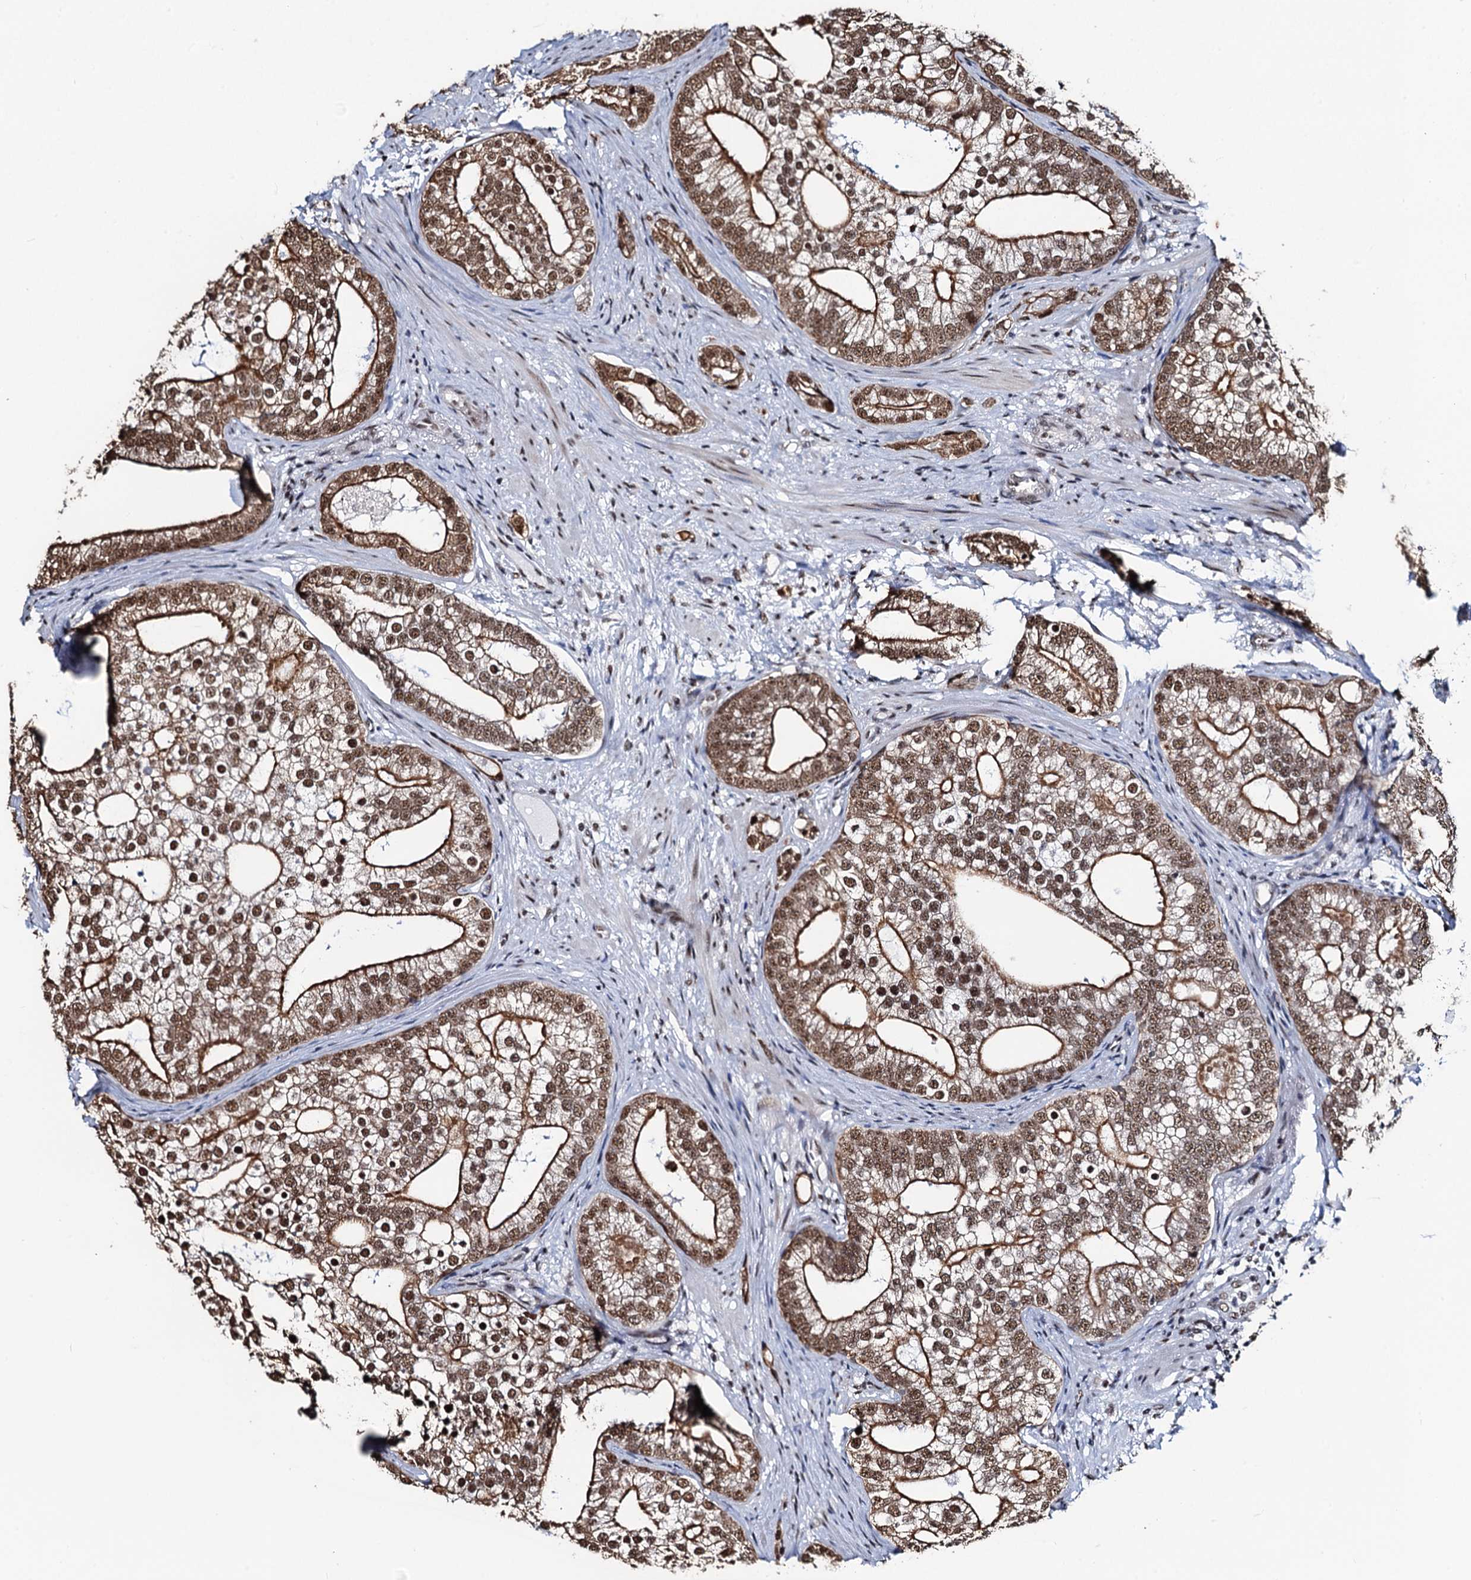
{"staining": {"intensity": "strong", "quantity": ">75%", "location": "cytoplasmic/membranous,nuclear"}, "tissue": "prostate cancer", "cell_type": "Tumor cells", "image_type": "cancer", "snomed": [{"axis": "morphology", "description": "Adenocarcinoma, High grade"}, {"axis": "topography", "description": "Prostate"}], "caption": "Immunohistochemistry (IHC) histopathology image of neoplastic tissue: human high-grade adenocarcinoma (prostate) stained using immunohistochemistry shows high levels of strong protein expression localized specifically in the cytoplasmic/membranous and nuclear of tumor cells, appearing as a cytoplasmic/membranous and nuclear brown color.", "gene": "ZNF609", "patient": {"sex": "male", "age": 75}}